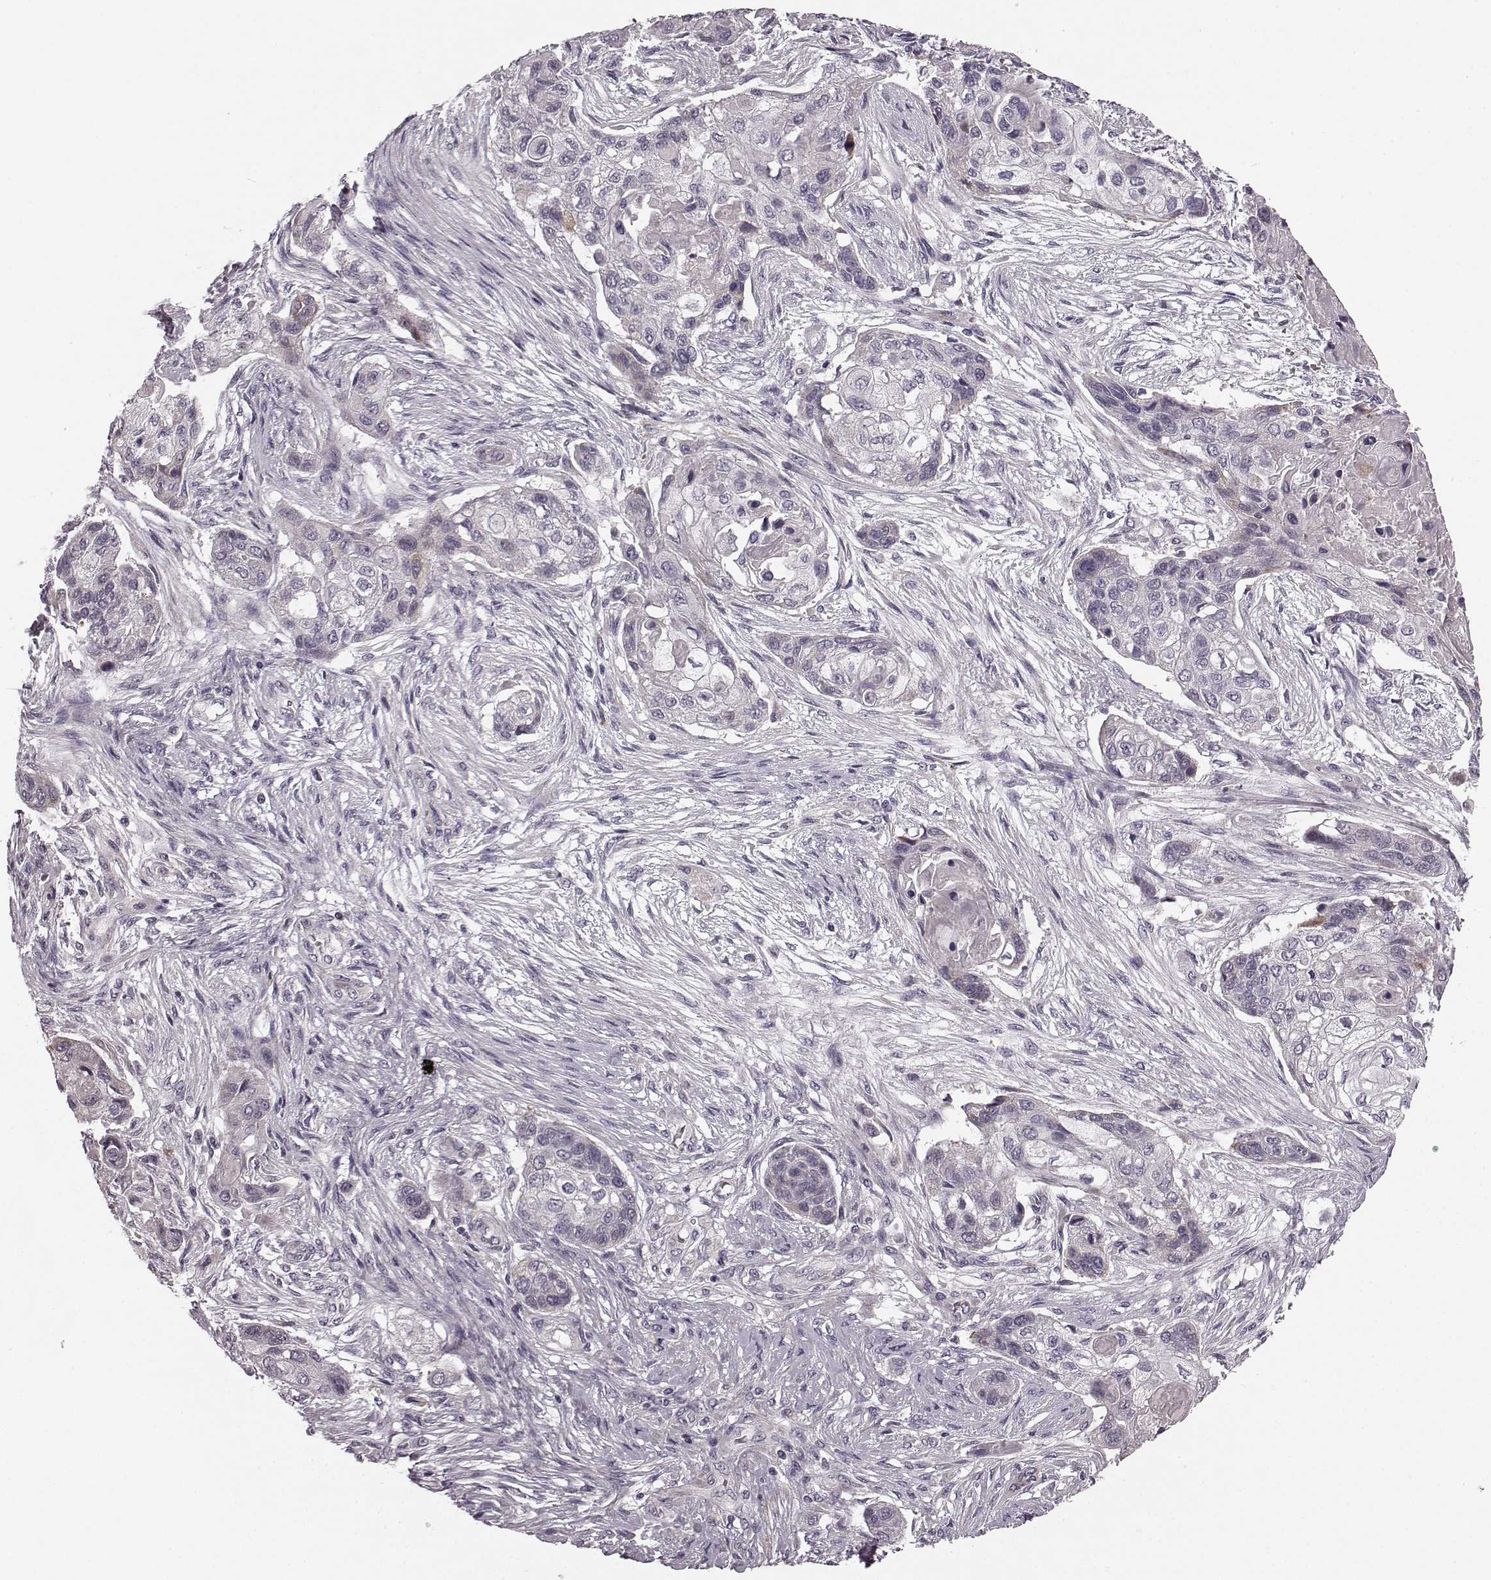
{"staining": {"intensity": "negative", "quantity": "none", "location": "none"}, "tissue": "lung cancer", "cell_type": "Tumor cells", "image_type": "cancer", "snomed": [{"axis": "morphology", "description": "Squamous cell carcinoma, NOS"}, {"axis": "topography", "description": "Lung"}], "caption": "There is no significant expression in tumor cells of lung cancer.", "gene": "FAM234B", "patient": {"sex": "male", "age": 69}}